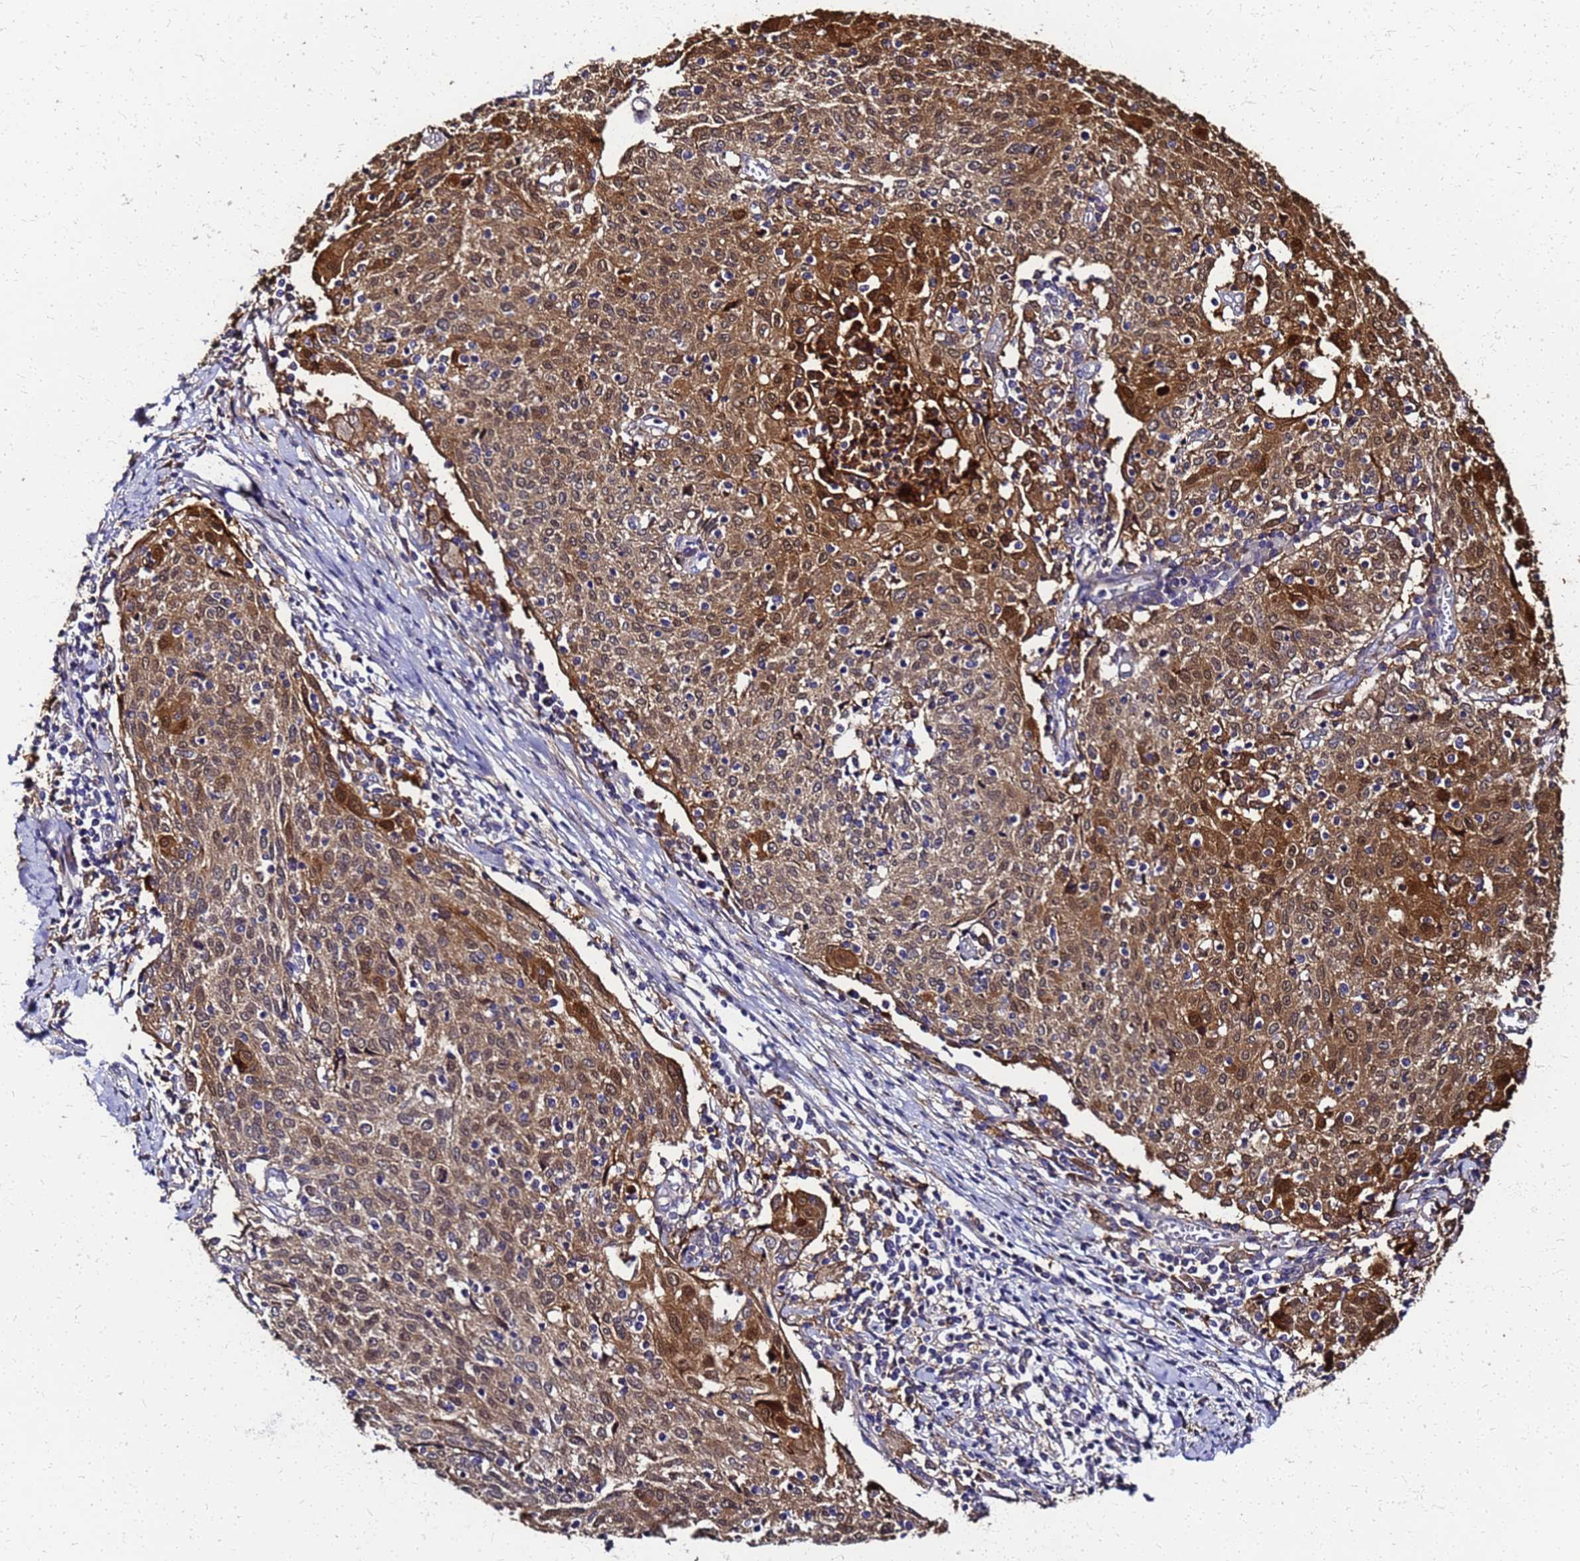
{"staining": {"intensity": "strong", "quantity": ">75%", "location": "cytoplasmic/membranous,nuclear"}, "tissue": "cervical cancer", "cell_type": "Tumor cells", "image_type": "cancer", "snomed": [{"axis": "morphology", "description": "Squamous cell carcinoma, NOS"}, {"axis": "topography", "description": "Cervix"}], "caption": "Protein expression analysis of human squamous cell carcinoma (cervical) reveals strong cytoplasmic/membranous and nuclear positivity in about >75% of tumor cells.", "gene": "S100A11", "patient": {"sex": "female", "age": 52}}